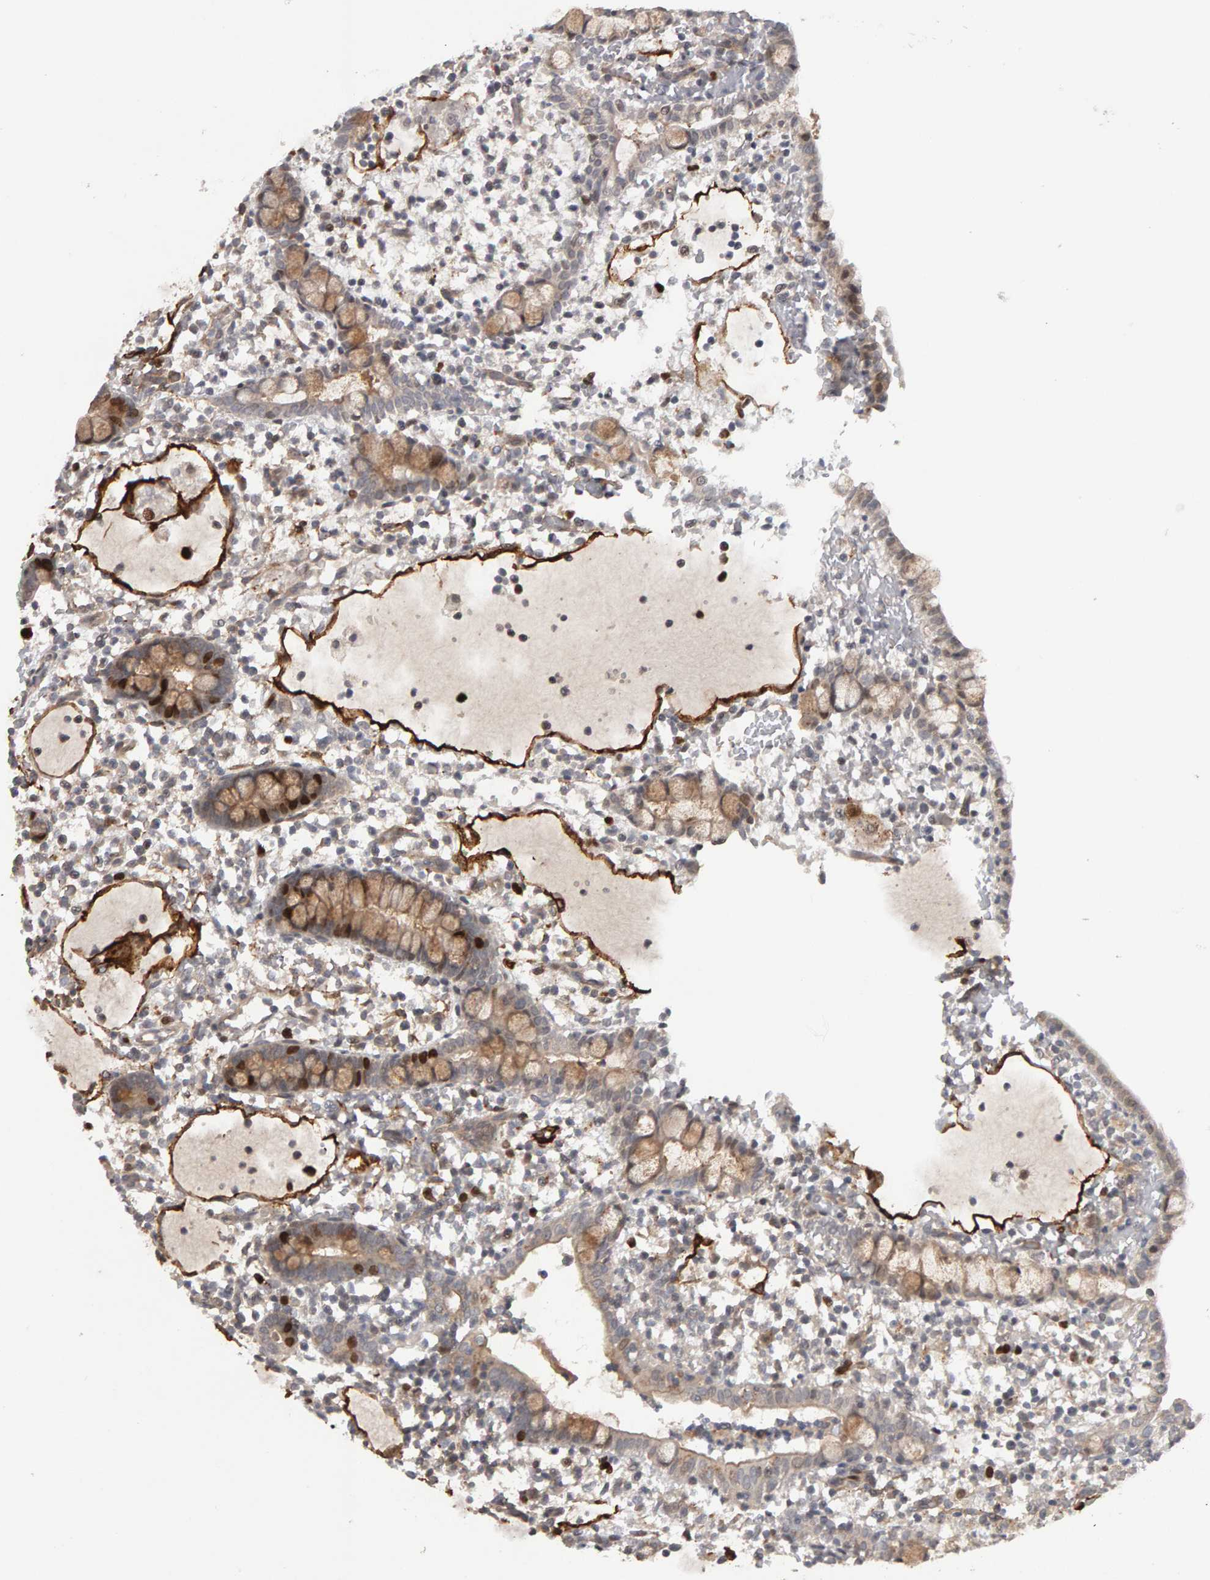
{"staining": {"intensity": "strong", "quantity": "25%-75%", "location": "cytoplasmic/membranous,nuclear"}, "tissue": "small intestine", "cell_type": "Glandular cells", "image_type": "normal", "snomed": [{"axis": "morphology", "description": "Normal tissue, NOS"}, {"axis": "morphology", "description": "Developmental malformation"}, {"axis": "topography", "description": "Small intestine"}], "caption": "IHC of unremarkable small intestine demonstrates high levels of strong cytoplasmic/membranous,nuclear staining in about 25%-75% of glandular cells.", "gene": "CDCA5", "patient": {"sex": "male"}}